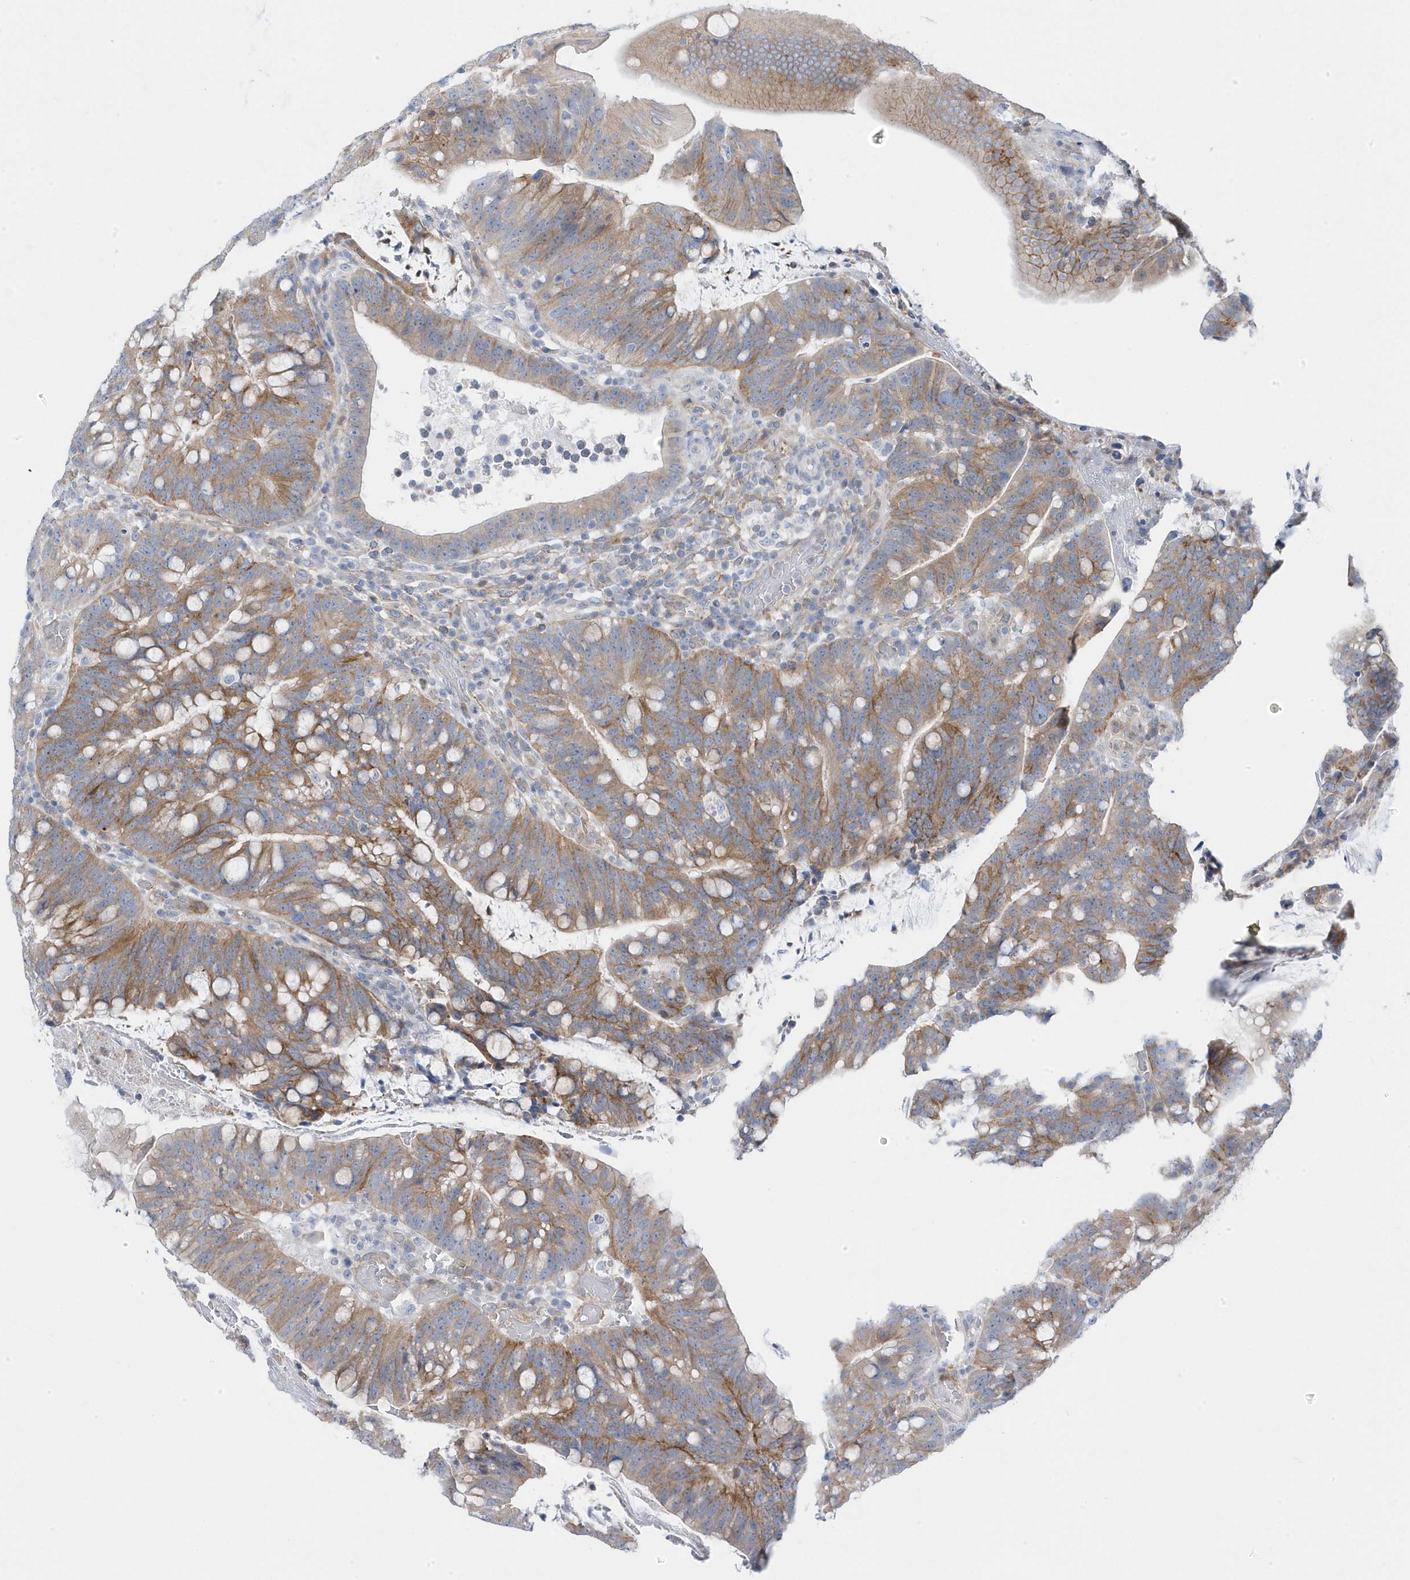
{"staining": {"intensity": "strong", "quantity": "25%-75%", "location": "cytoplasmic/membranous"}, "tissue": "colorectal cancer", "cell_type": "Tumor cells", "image_type": "cancer", "snomed": [{"axis": "morphology", "description": "Adenocarcinoma, NOS"}, {"axis": "topography", "description": "Colon"}], "caption": "Immunohistochemistry (IHC) image of human colorectal cancer stained for a protein (brown), which exhibits high levels of strong cytoplasmic/membranous positivity in approximately 25%-75% of tumor cells.", "gene": "ANAPC1", "patient": {"sex": "female", "age": 66}}